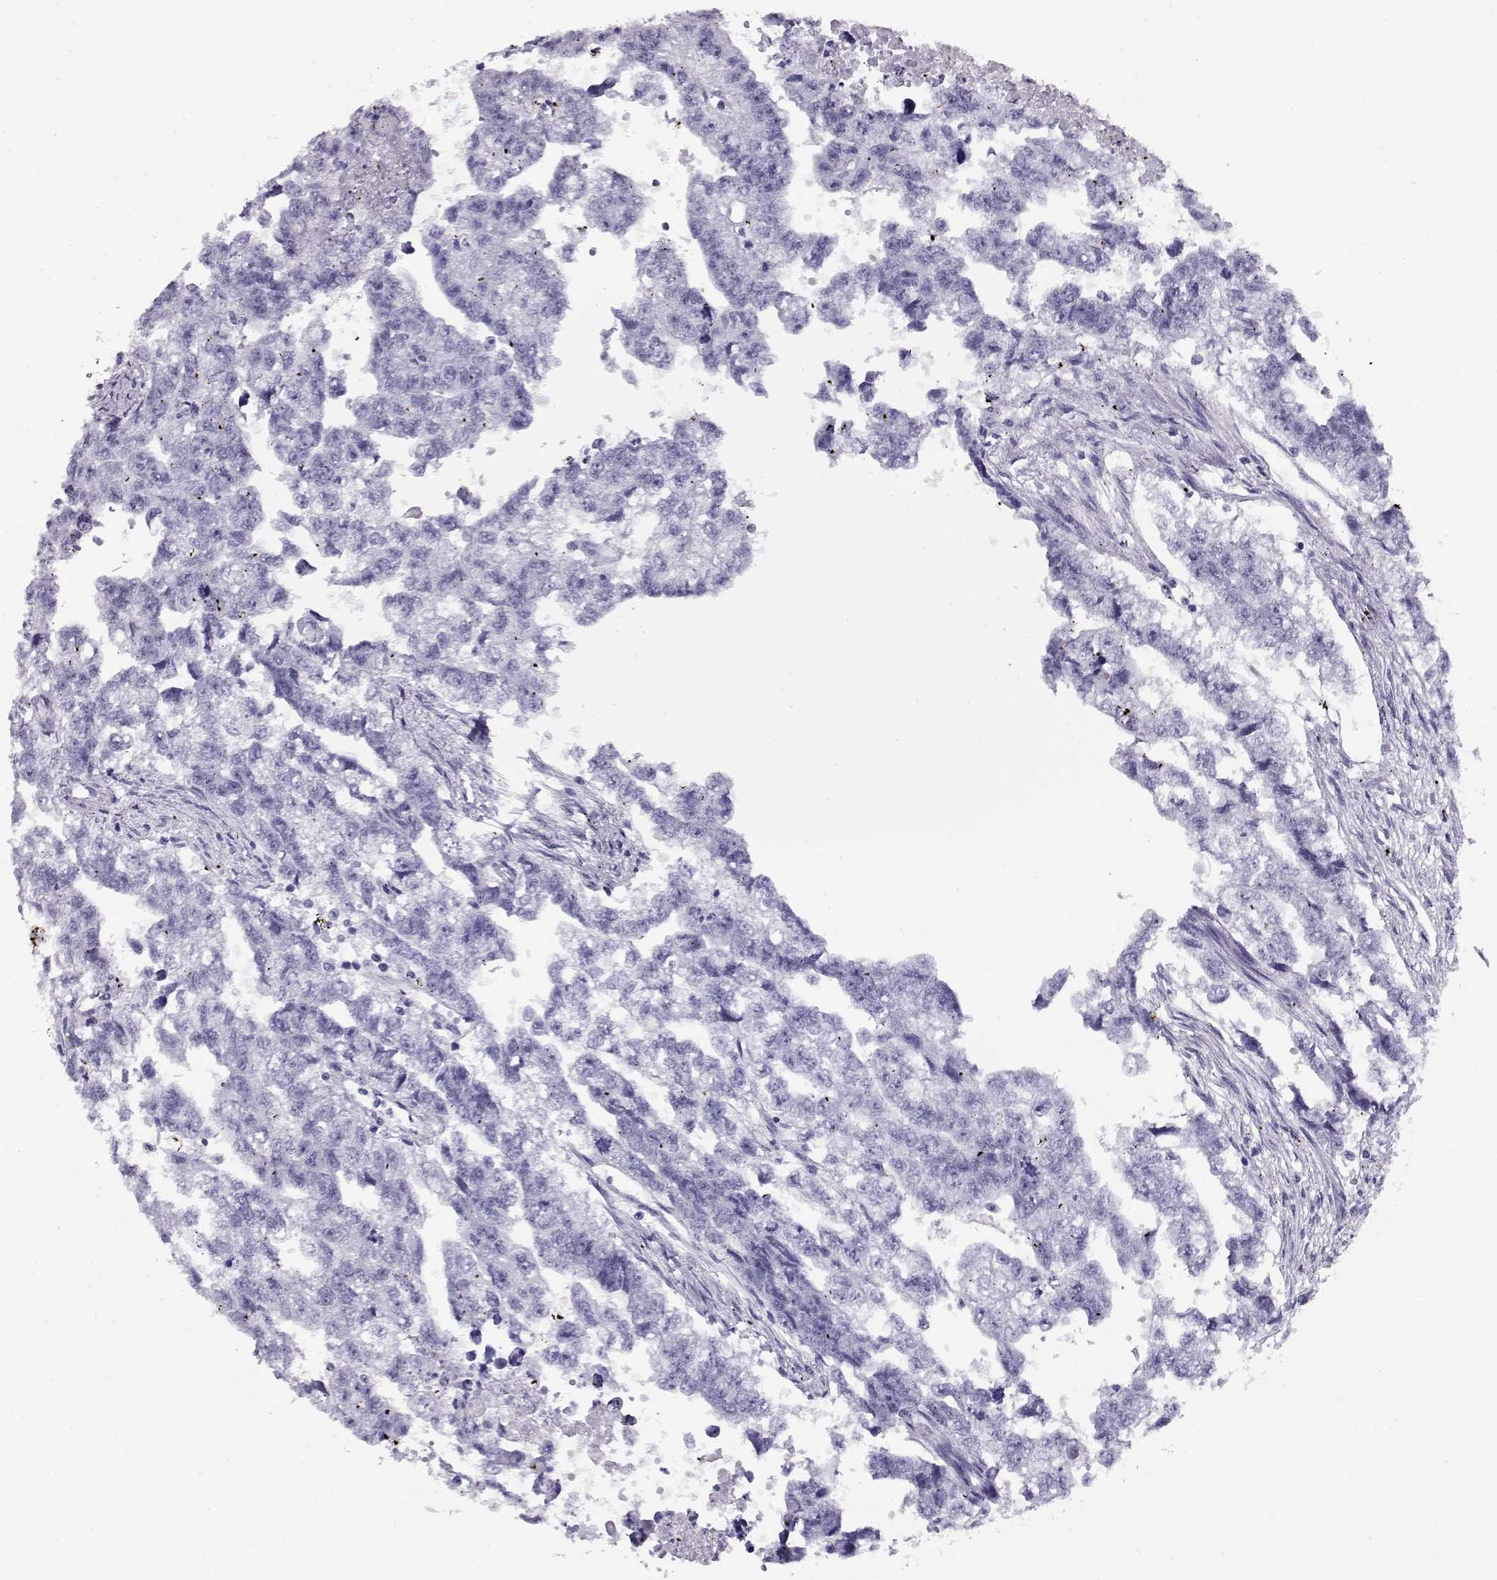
{"staining": {"intensity": "negative", "quantity": "none", "location": "none"}, "tissue": "testis cancer", "cell_type": "Tumor cells", "image_type": "cancer", "snomed": [{"axis": "morphology", "description": "Carcinoma, Embryonal, NOS"}, {"axis": "morphology", "description": "Teratoma, malignant, NOS"}, {"axis": "topography", "description": "Testis"}], "caption": "DAB immunohistochemical staining of human testis cancer exhibits no significant positivity in tumor cells. (Brightfield microscopy of DAB (3,3'-diaminobenzidine) immunohistochemistry at high magnification).", "gene": "CRX", "patient": {"sex": "male", "age": 44}}